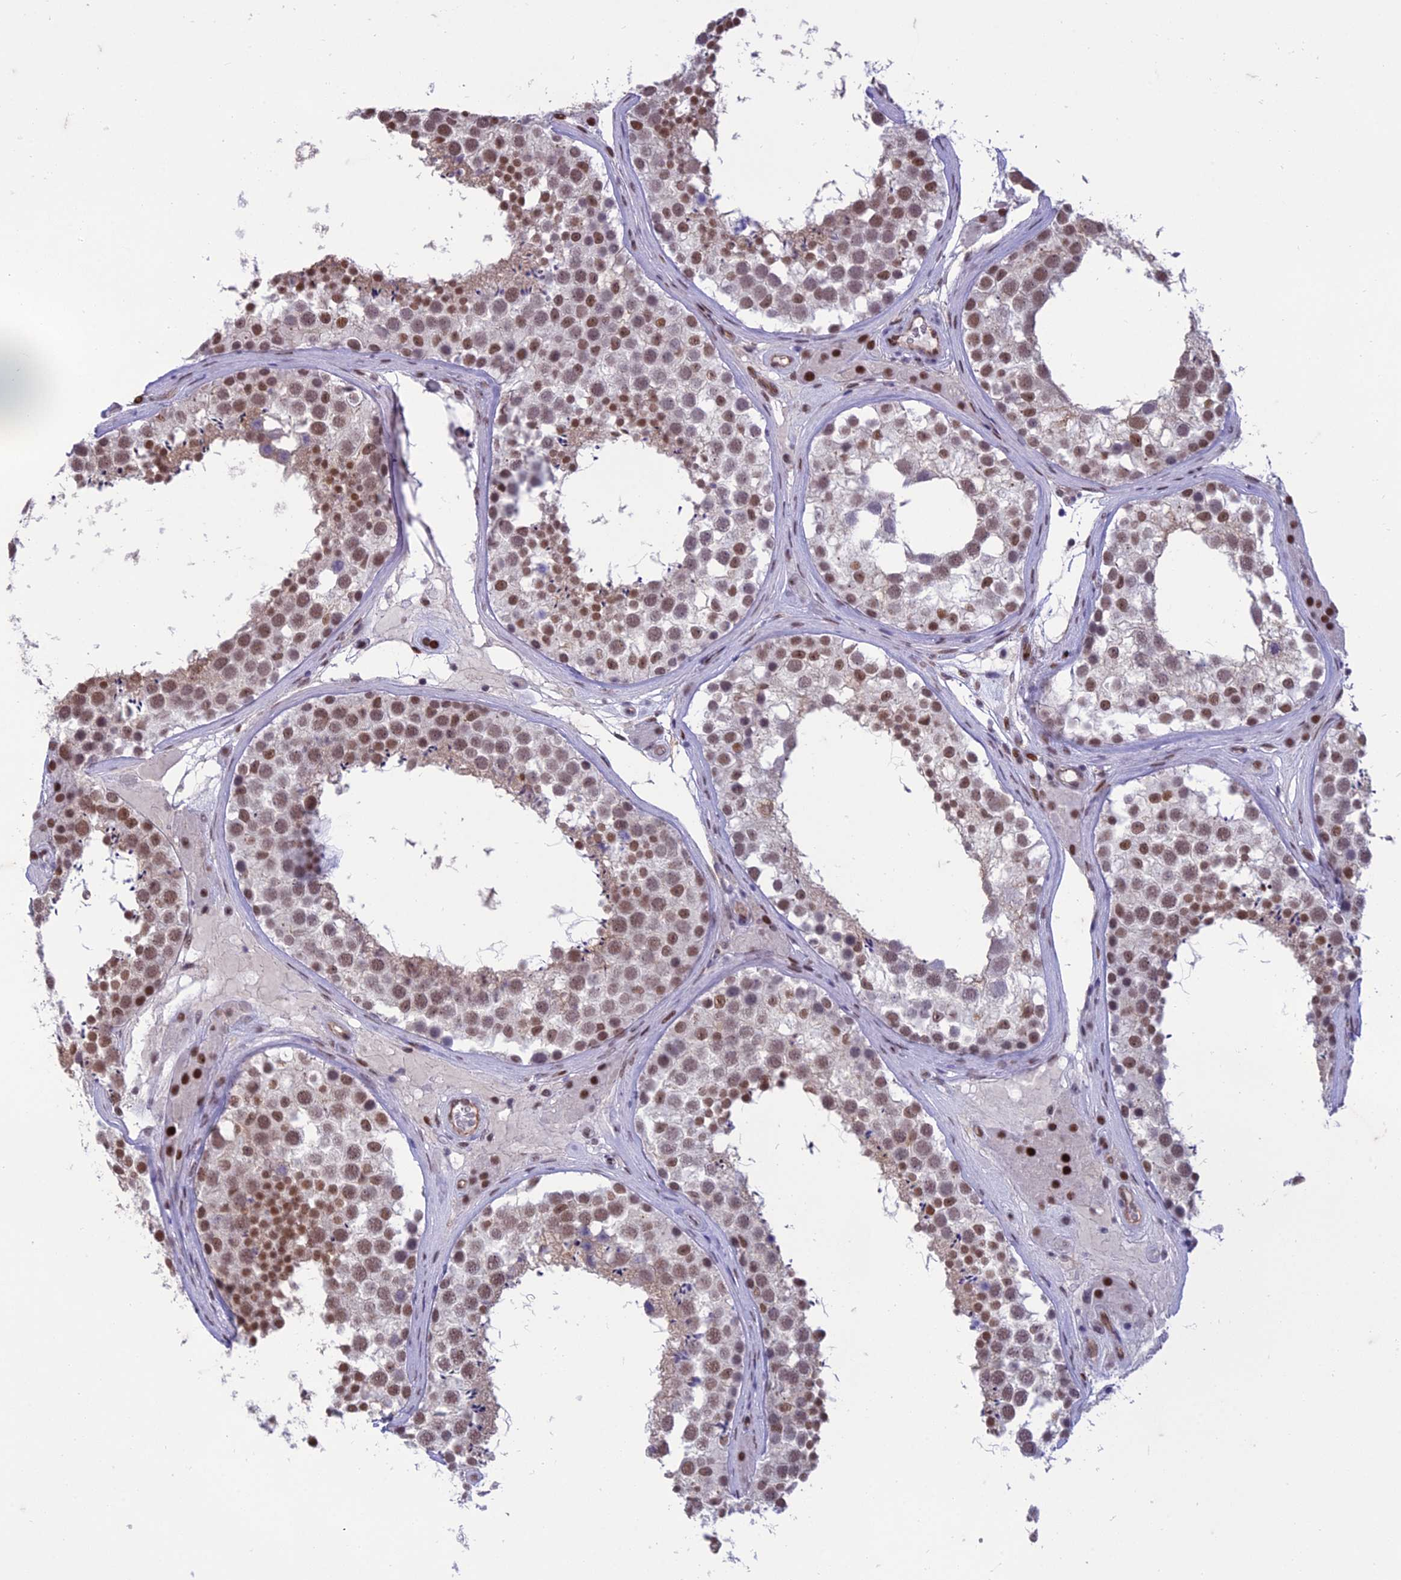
{"staining": {"intensity": "moderate", "quantity": ">75%", "location": "nuclear"}, "tissue": "testis", "cell_type": "Cells in seminiferous ducts", "image_type": "normal", "snomed": [{"axis": "morphology", "description": "Normal tissue, NOS"}, {"axis": "topography", "description": "Testis"}], "caption": "This image shows unremarkable testis stained with immunohistochemistry (IHC) to label a protein in brown. The nuclear of cells in seminiferous ducts show moderate positivity for the protein. Nuclei are counter-stained blue.", "gene": "RANBP3", "patient": {"sex": "male", "age": 46}}